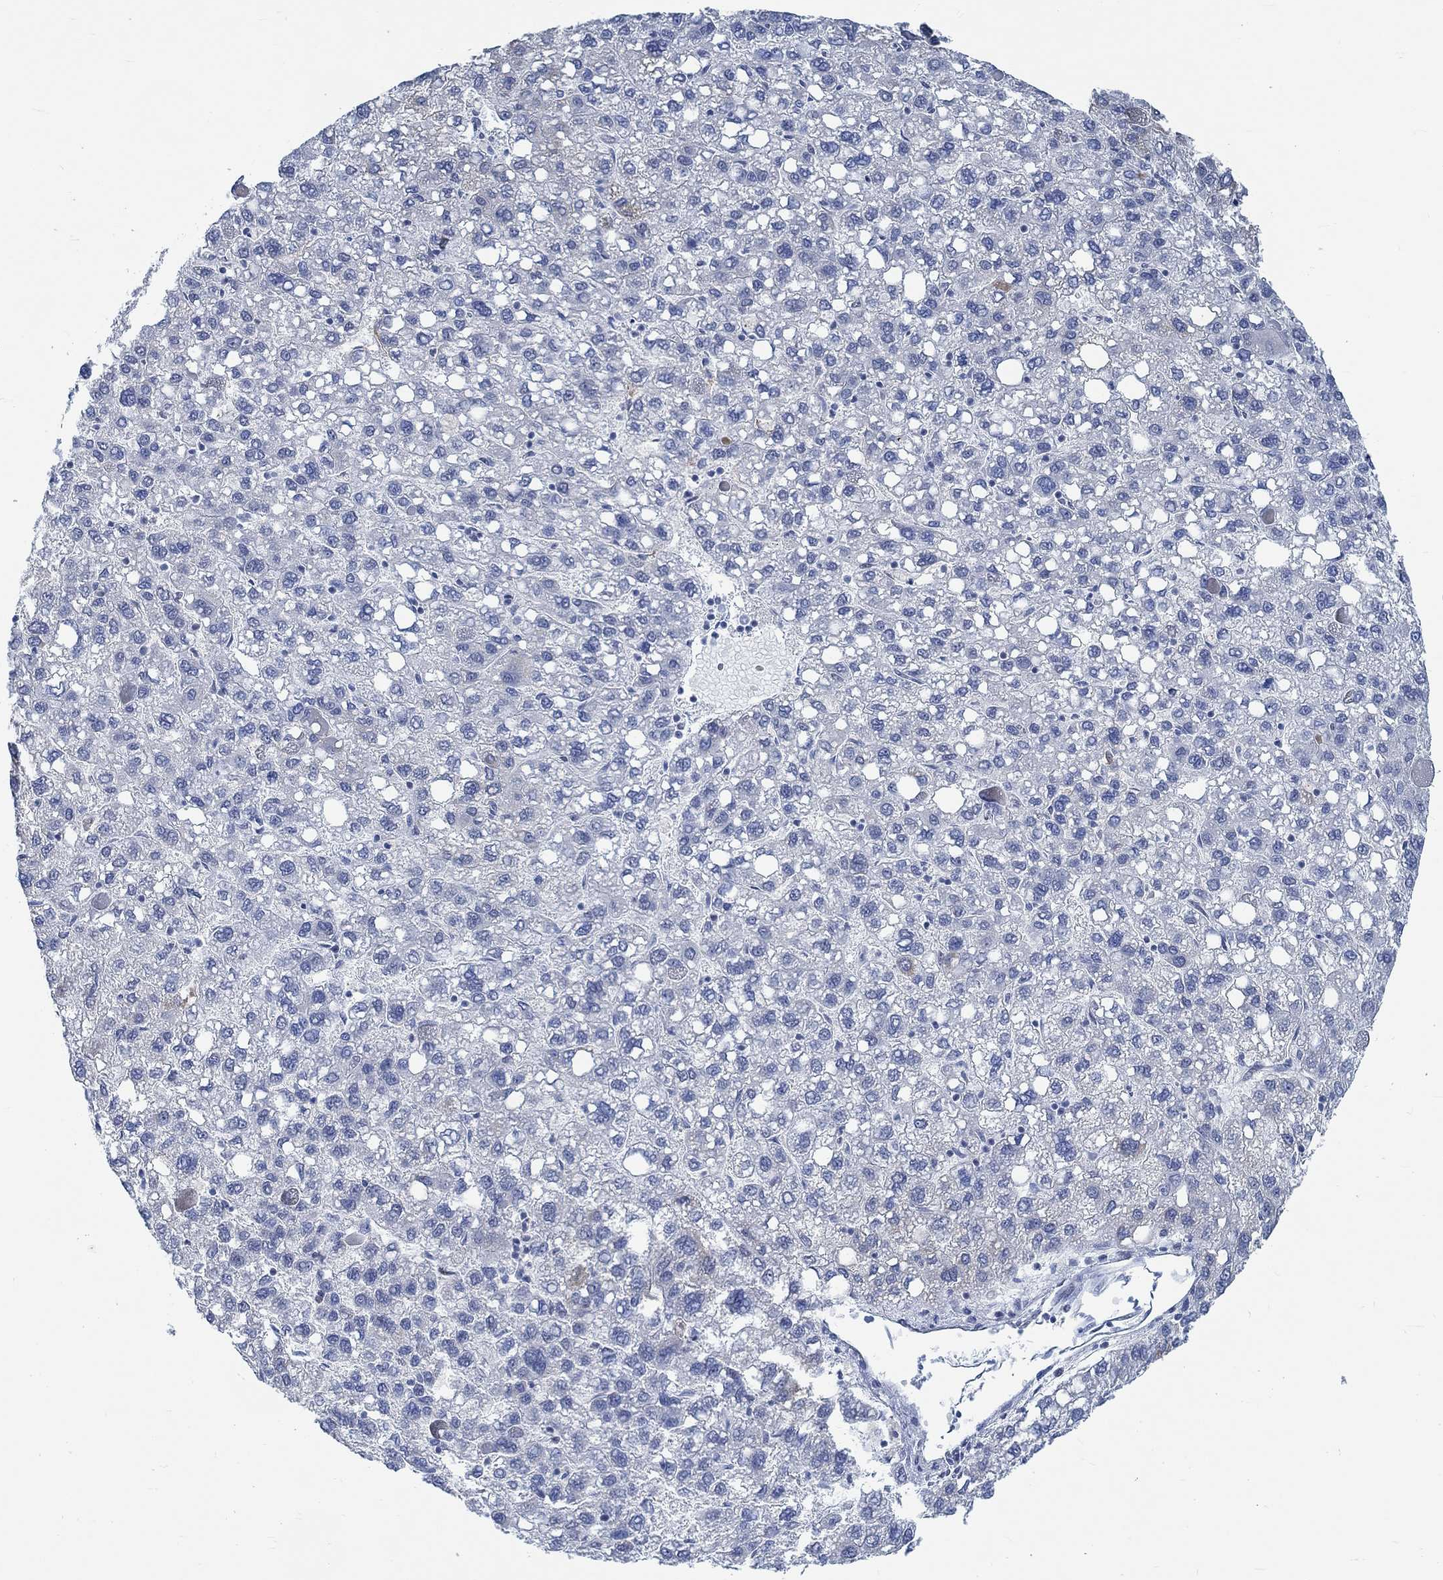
{"staining": {"intensity": "negative", "quantity": "none", "location": "none"}, "tissue": "liver cancer", "cell_type": "Tumor cells", "image_type": "cancer", "snomed": [{"axis": "morphology", "description": "Carcinoma, Hepatocellular, NOS"}, {"axis": "topography", "description": "Liver"}], "caption": "There is no significant expression in tumor cells of liver cancer (hepatocellular carcinoma).", "gene": "KCNH8", "patient": {"sex": "female", "age": 82}}